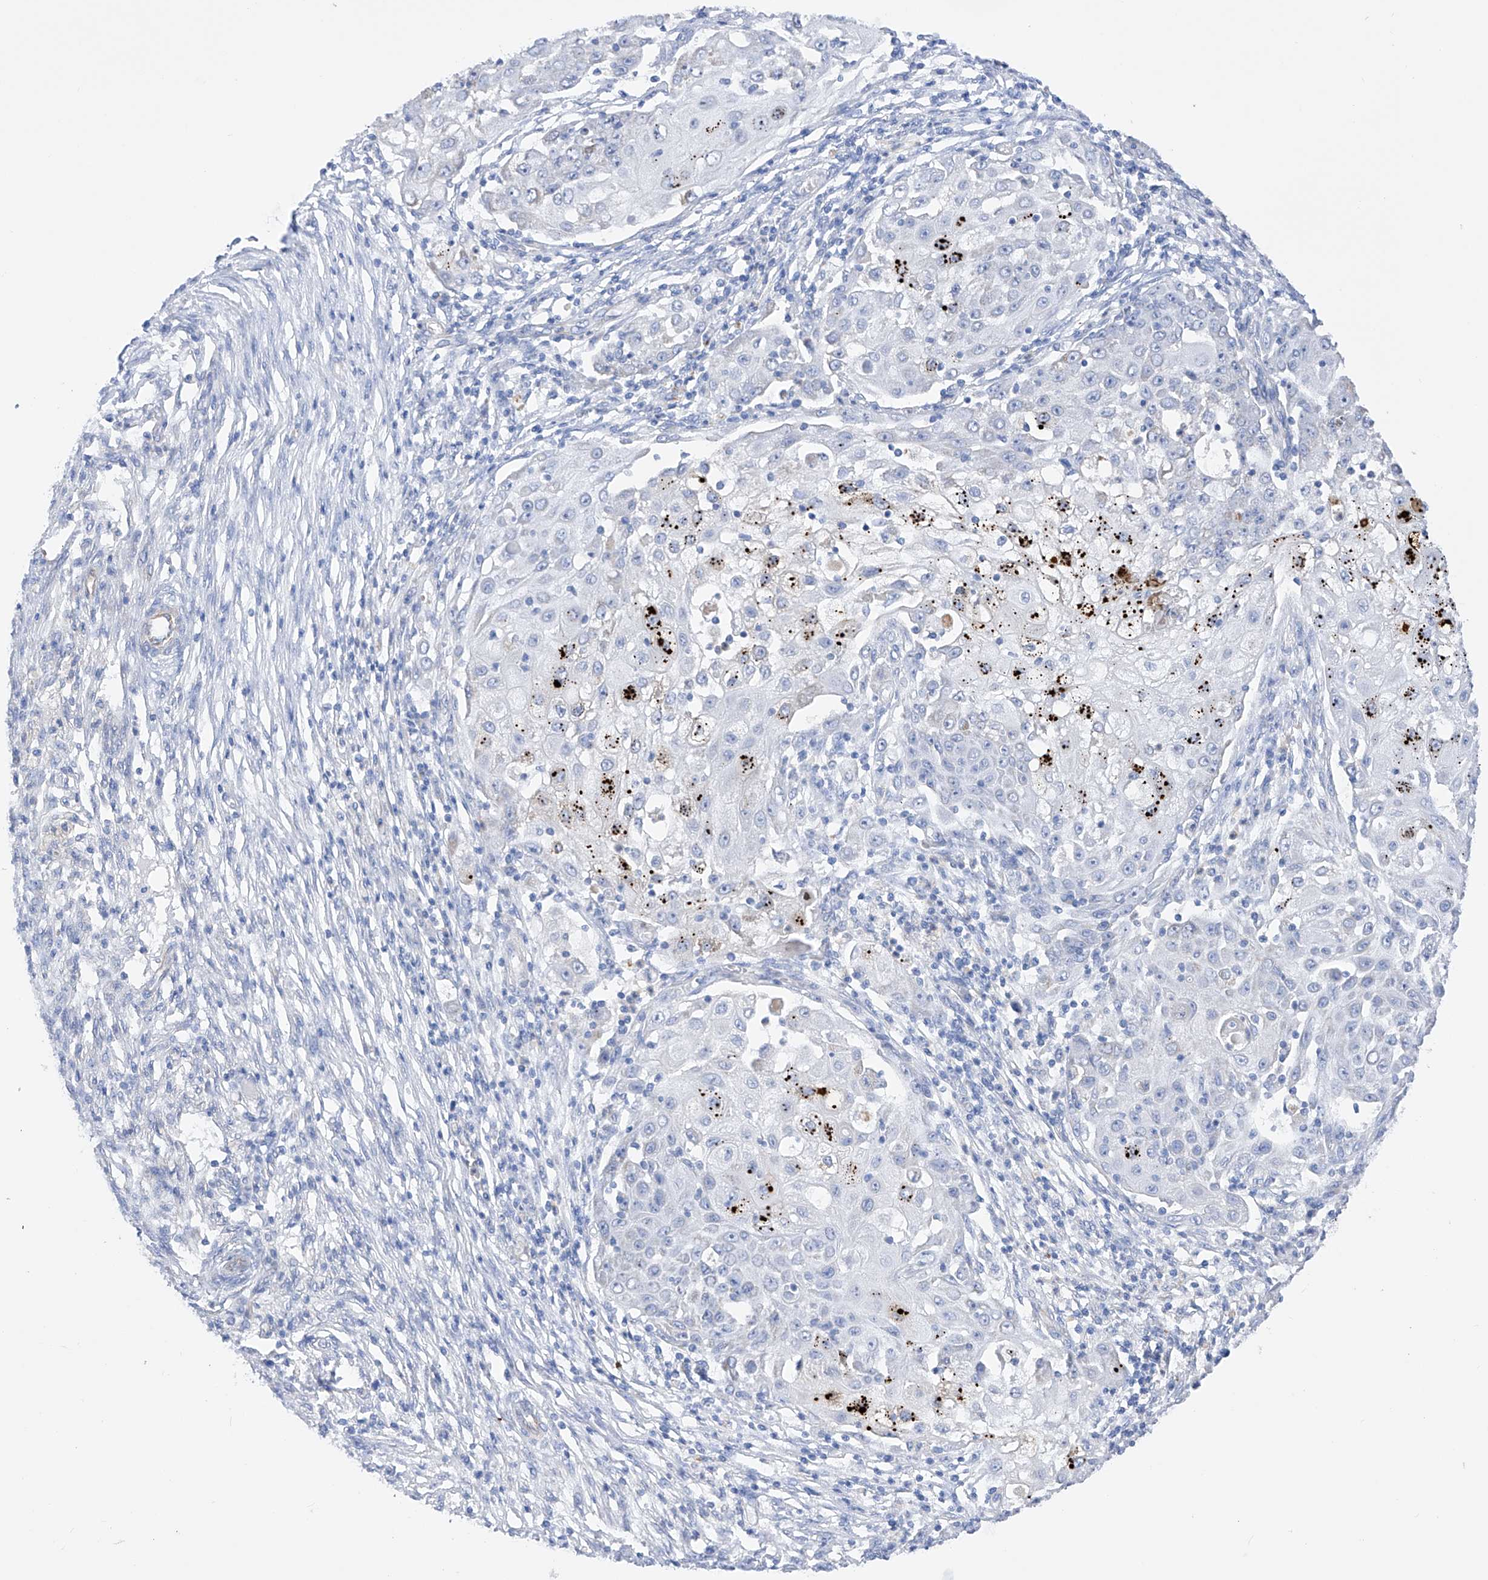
{"staining": {"intensity": "negative", "quantity": "none", "location": "none"}, "tissue": "ovarian cancer", "cell_type": "Tumor cells", "image_type": "cancer", "snomed": [{"axis": "morphology", "description": "Carcinoma, endometroid"}, {"axis": "topography", "description": "Ovary"}], "caption": "High power microscopy micrograph of an immunohistochemistry image of endometroid carcinoma (ovarian), revealing no significant staining in tumor cells. Brightfield microscopy of immunohistochemistry stained with DAB (3,3'-diaminobenzidine) (brown) and hematoxylin (blue), captured at high magnification.", "gene": "FLG", "patient": {"sex": "female", "age": 42}}